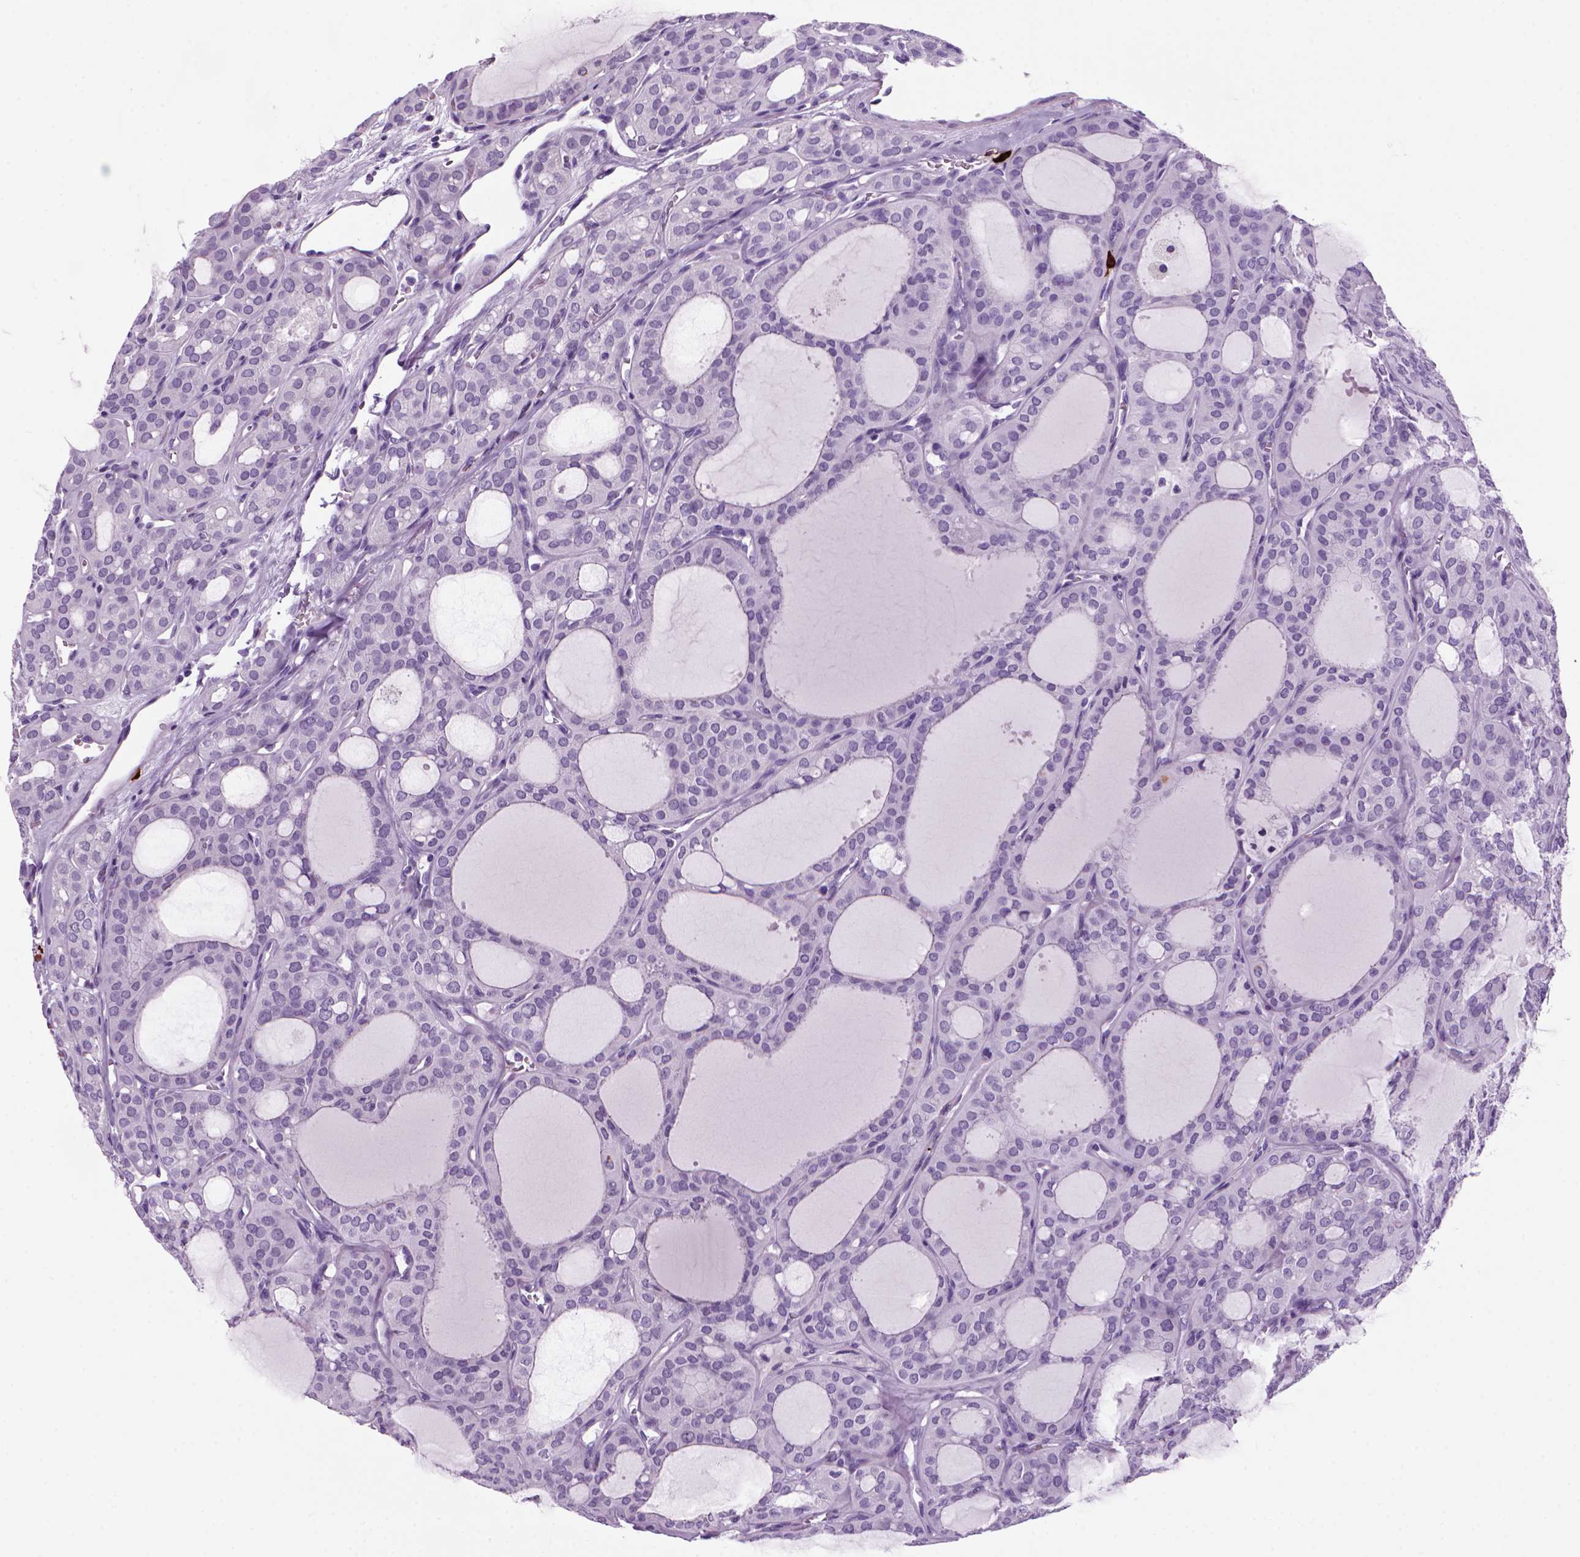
{"staining": {"intensity": "negative", "quantity": "none", "location": "none"}, "tissue": "thyroid cancer", "cell_type": "Tumor cells", "image_type": "cancer", "snomed": [{"axis": "morphology", "description": "Follicular adenoma carcinoma, NOS"}, {"axis": "topography", "description": "Thyroid gland"}], "caption": "Immunohistochemistry (IHC) histopathology image of thyroid follicular adenoma carcinoma stained for a protein (brown), which demonstrates no positivity in tumor cells.", "gene": "MZB1", "patient": {"sex": "male", "age": 75}}